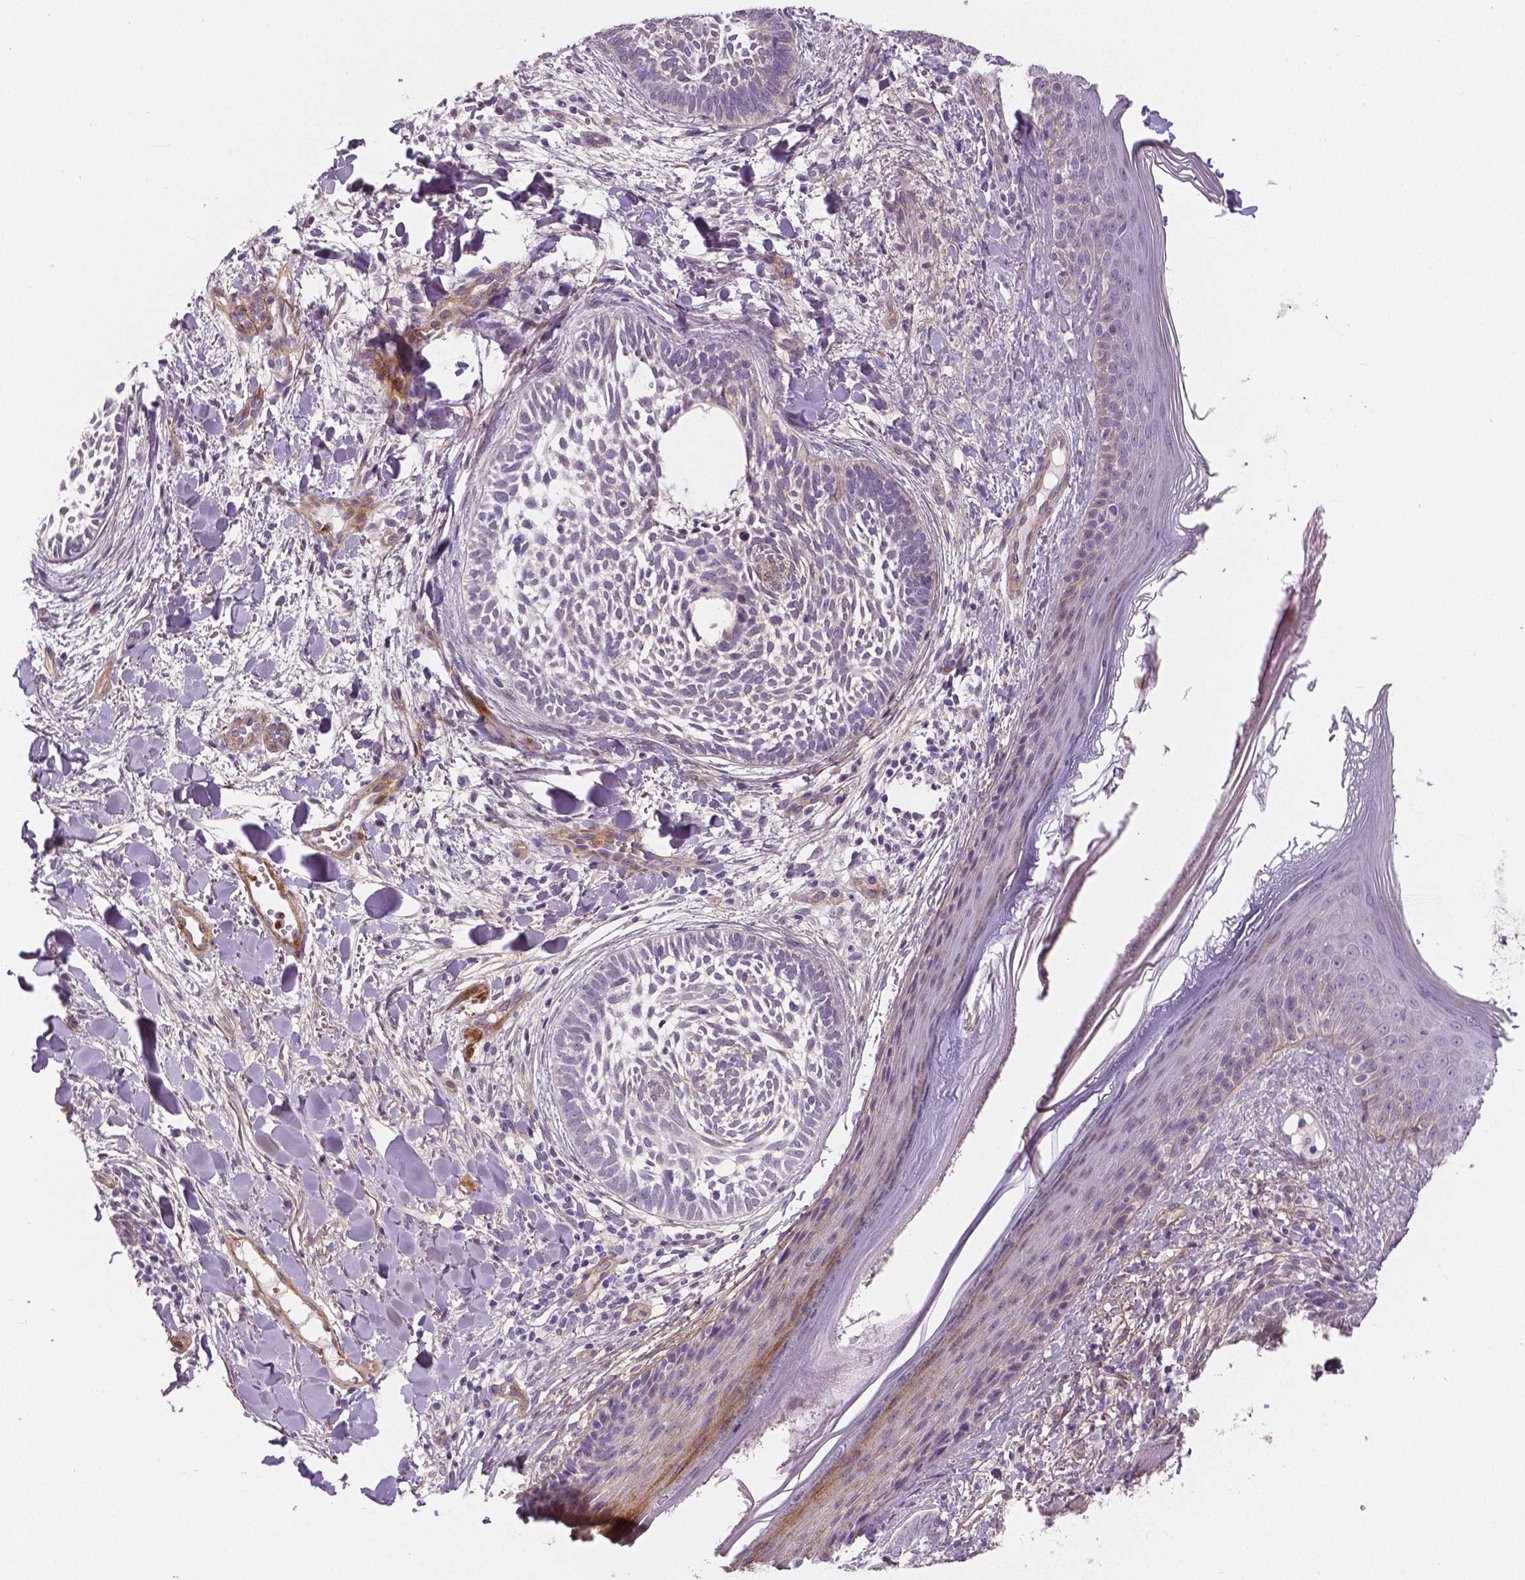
{"staining": {"intensity": "weak", "quantity": "<25%", "location": "cytoplasmic/membranous"}, "tissue": "skin cancer", "cell_type": "Tumor cells", "image_type": "cancer", "snomed": [{"axis": "morphology", "description": "Normal tissue, NOS"}, {"axis": "morphology", "description": "Basal cell carcinoma"}, {"axis": "topography", "description": "Skin"}], "caption": "The micrograph exhibits no staining of tumor cells in basal cell carcinoma (skin). The staining was performed using DAB to visualize the protein expression in brown, while the nuclei were stained in blue with hematoxylin (Magnification: 20x).", "gene": "FLT1", "patient": {"sex": "male", "age": 46}}